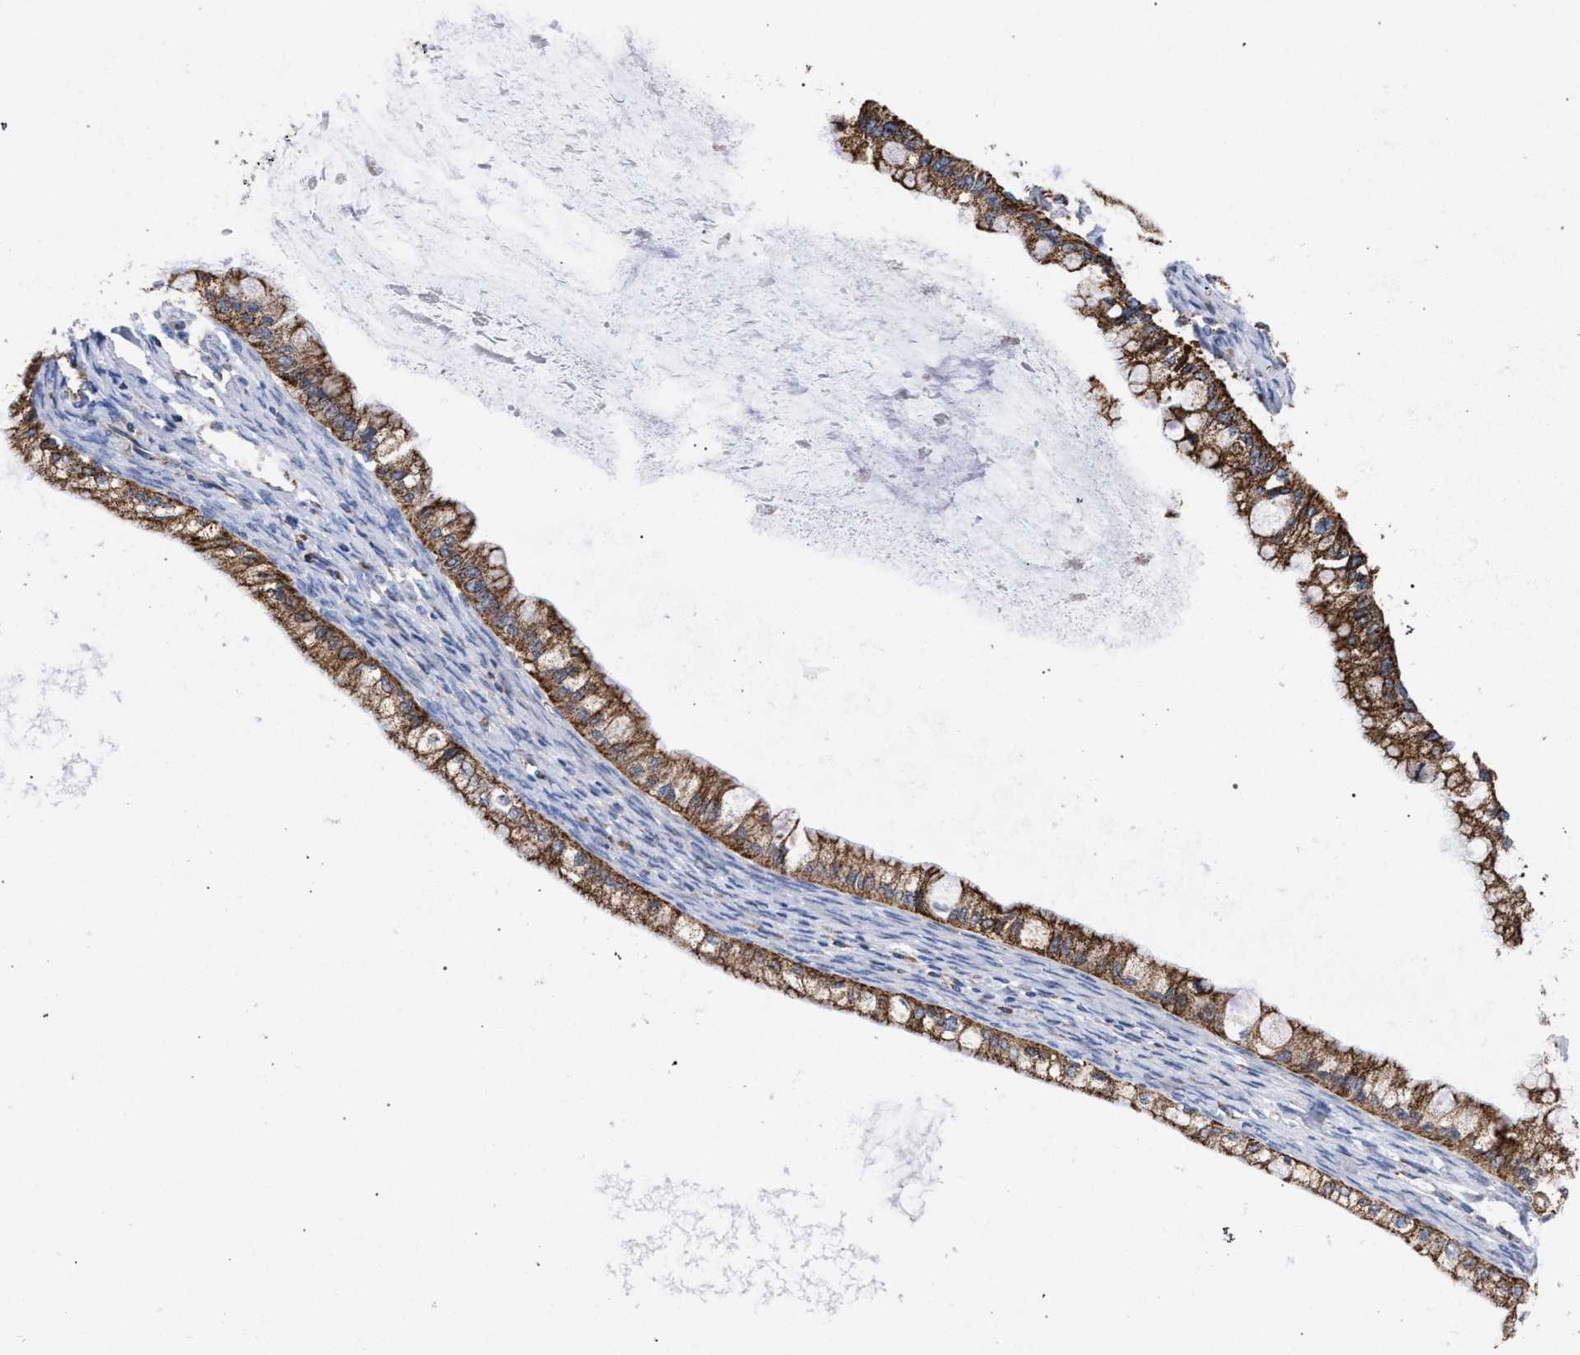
{"staining": {"intensity": "strong", "quantity": ">75%", "location": "cytoplasmic/membranous"}, "tissue": "ovarian cancer", "cell_type": "Tumor cells", "image_type": "cancer", "snomed": [{"axis": "morphology", "description": "Cystadenocarcinoma, mucinous, NOS"}, {"axis": "topography", "description": "Ovary"}], "caption": "Immunohistochemistry (IHC) image of human ovarian cancer (mucinous cystadenocarcinoma) stained for a protein (brown), which displays high levels of strong cytoplasmic/membranous staining in about >75% of tumor cells.", "gene": "ACADS", "patient": {"sex": "female", "age": 57}}